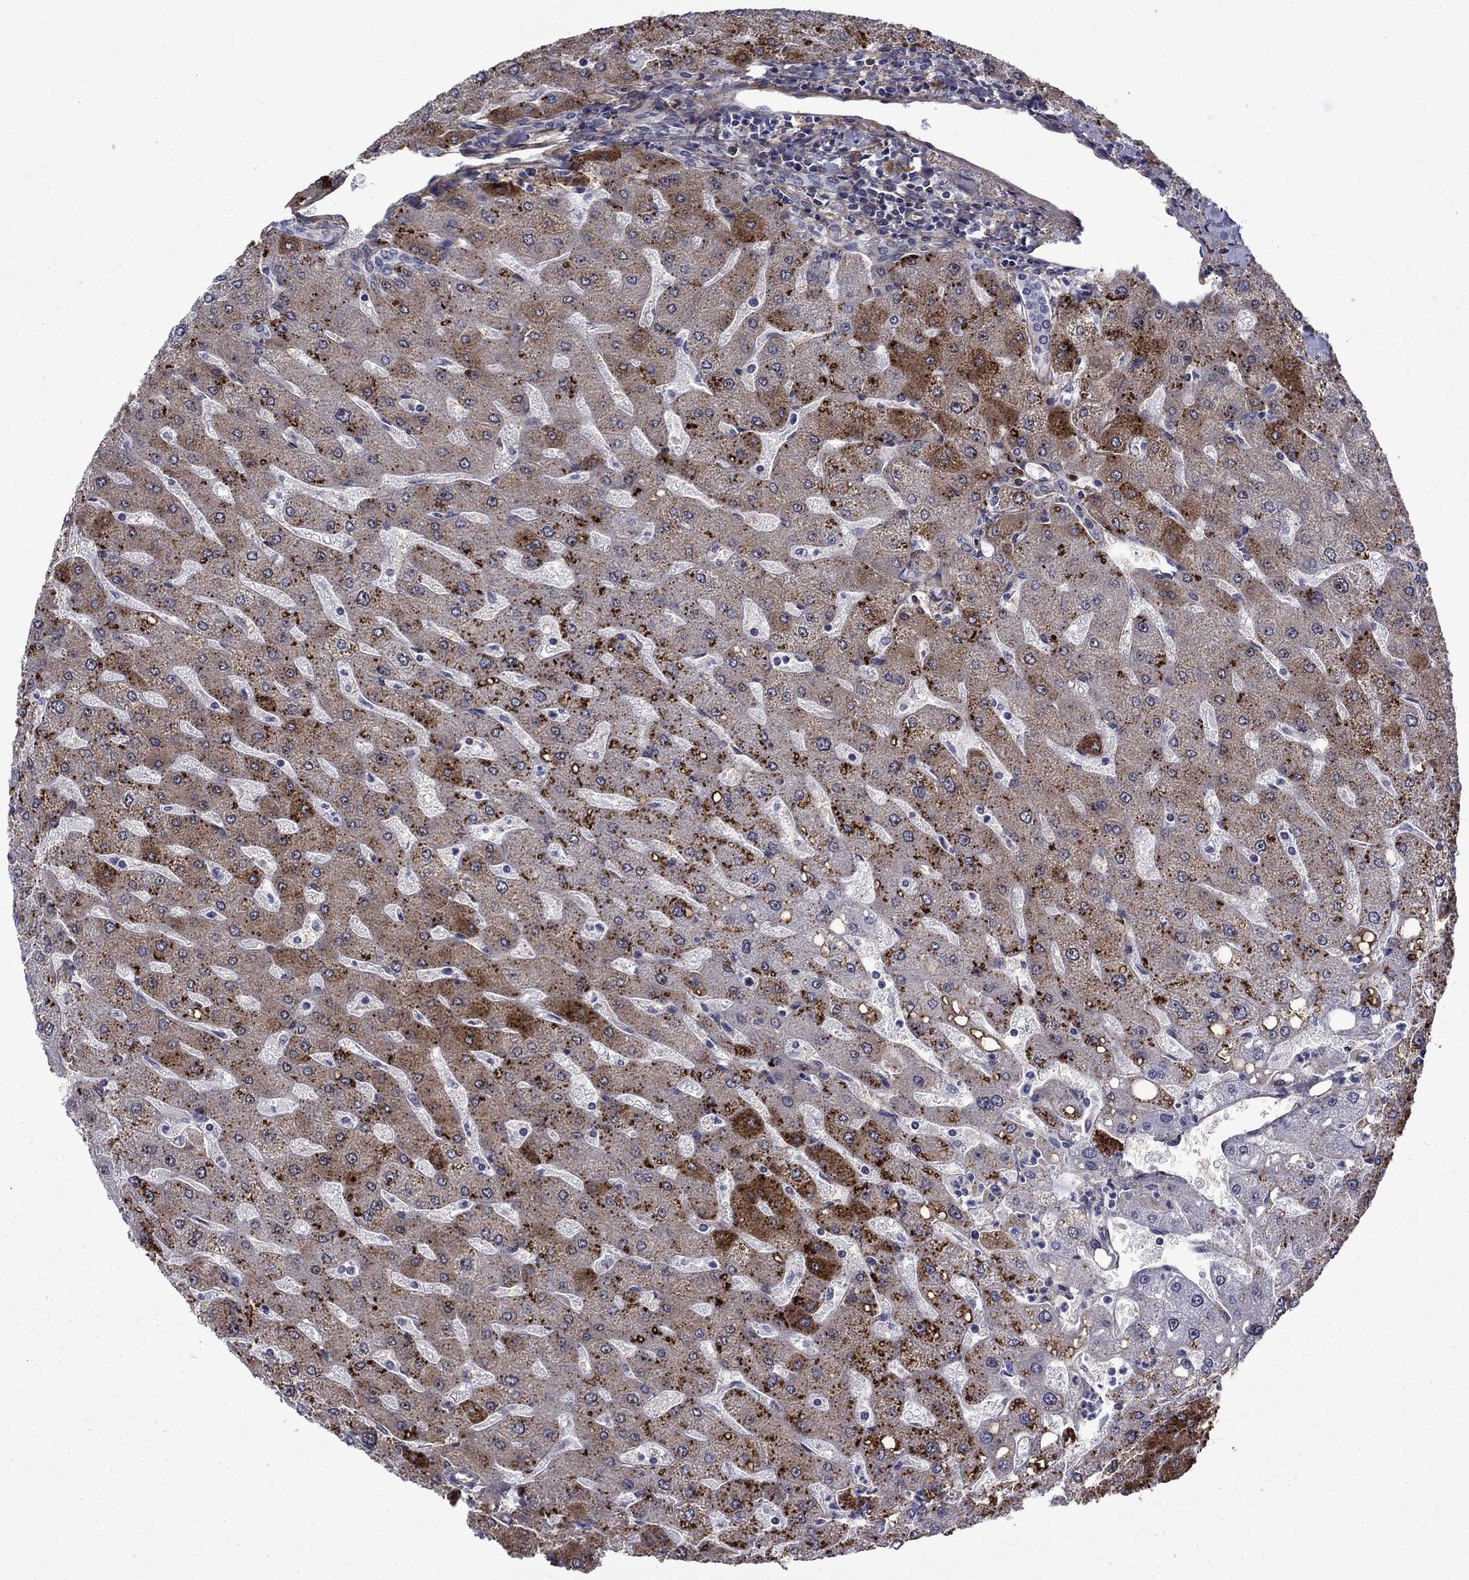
{"staining": {"intensity": "negative", "quantity": "none", "location": "none"}, "tissue": "liver", "cell_type": "Cholangiocytes", "image_type": "normal", "snomed": [{"axis": "morphology", "description": "Normal tissue, NOS"}, {"axis": "topography", "description": "Liver"}], "caption": "Immunohistochemistry (IHC) histopathology image of normal liver: liver stained with DAB (3,3'-diaminobenzidine) demonstrates no significant protein staining in cholangiocytes.", "gene": "SURF2", "patient": {"sex": "male", "age": 67}}